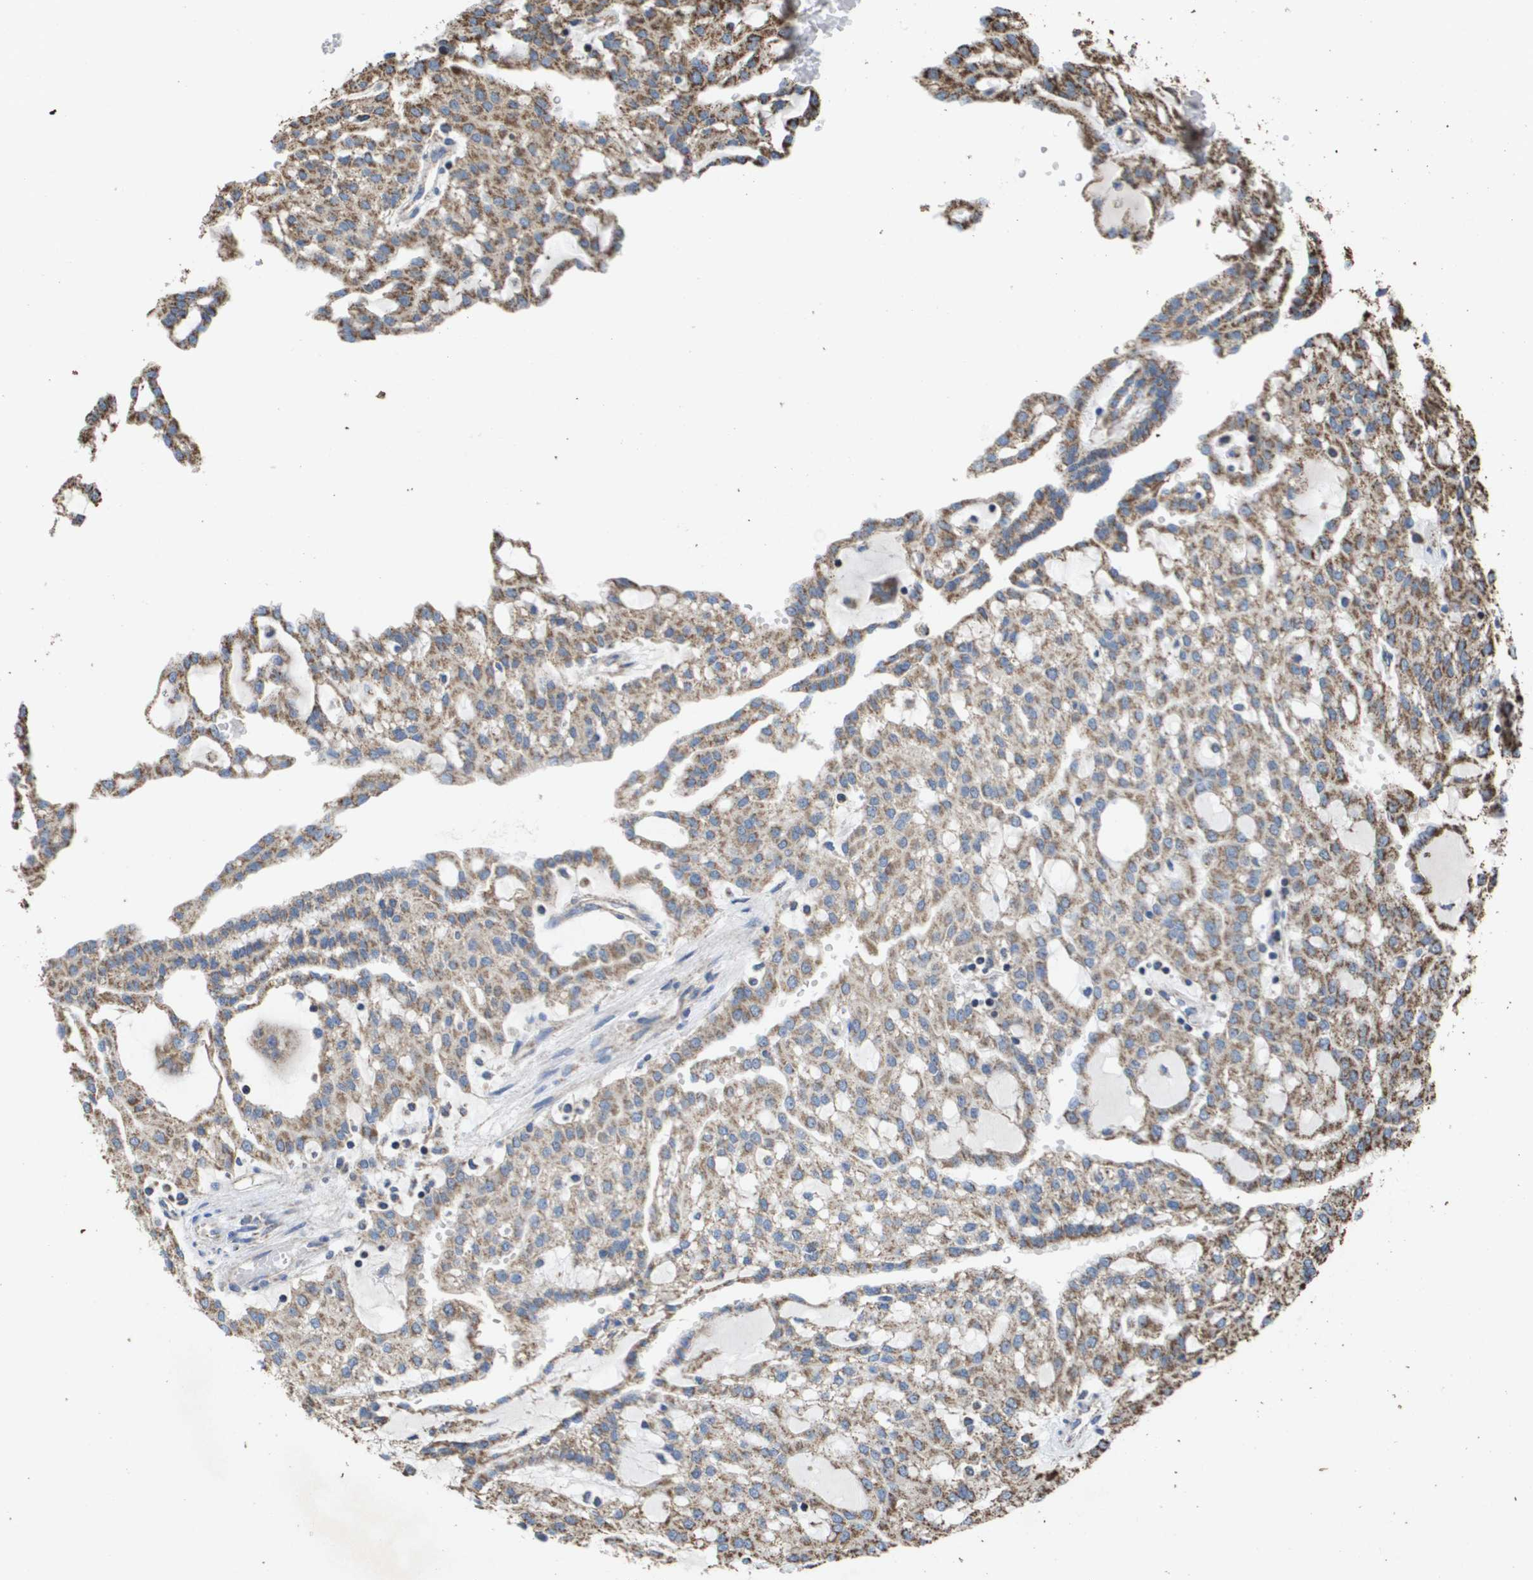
{"staining": {"intensity": "moderate", "quantity": ">75%", "location": "cytoplasmic/membranous"}, "tissue": "renal cancer", "cell_type": "Tumor cells", "image_type": "cancer", "snomed": [{"axis": "morphology", "description": "Adenocarcinoma, NOS"}, {"axis": "topography", "description": "Kidney"}], "caption": "A micrograph of human renal cancer (adenocarcinoma) stained for a protein exhibits moderate cytoplasmic/membranous brown staining in tumor cells.", "gene": "HSPE1", "patient": {"sex": "male", "age": 63}}